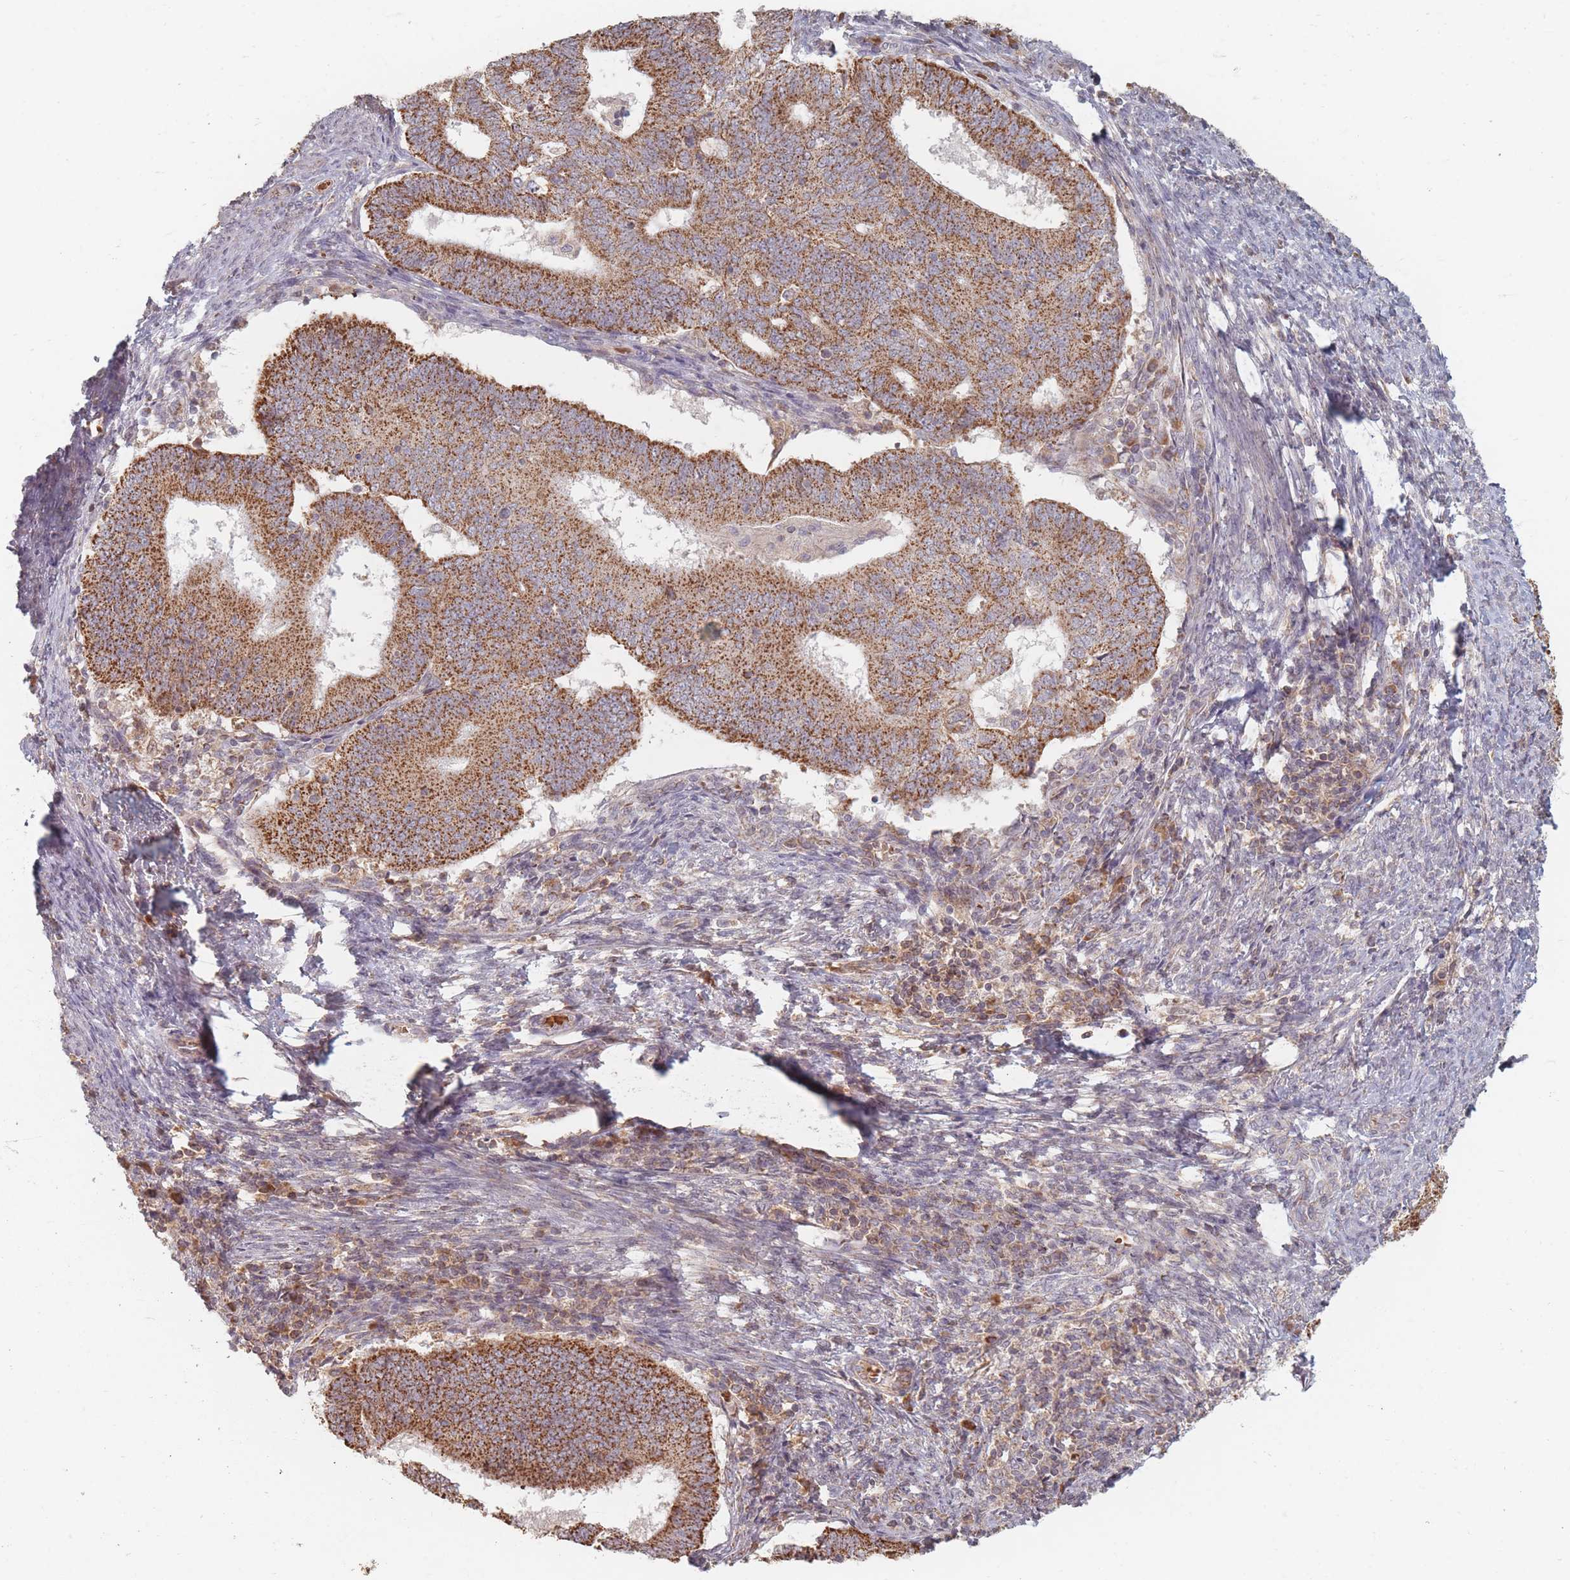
{"staining": {"intensity": "strong", "quantity": ">75%", "location": "cytoplasmic/membranous"}, "tissue": "endometrial cancer", "cell_type": "Tumor cells", "image_type": "cancer", "snomed": [{"axis": "morphology", "description": "Adenocarcinoma, NOS"}, {"axis": "topography", "description": "Endometrium"}], "caption": "Endometrial cancer stained with a brown dye demonstrates strong cytoplasmic/membranous positive positivity in about >75% of tumor cells.", "gene": "OR2M4", "patient": {"sex": "female", "age": 70}}